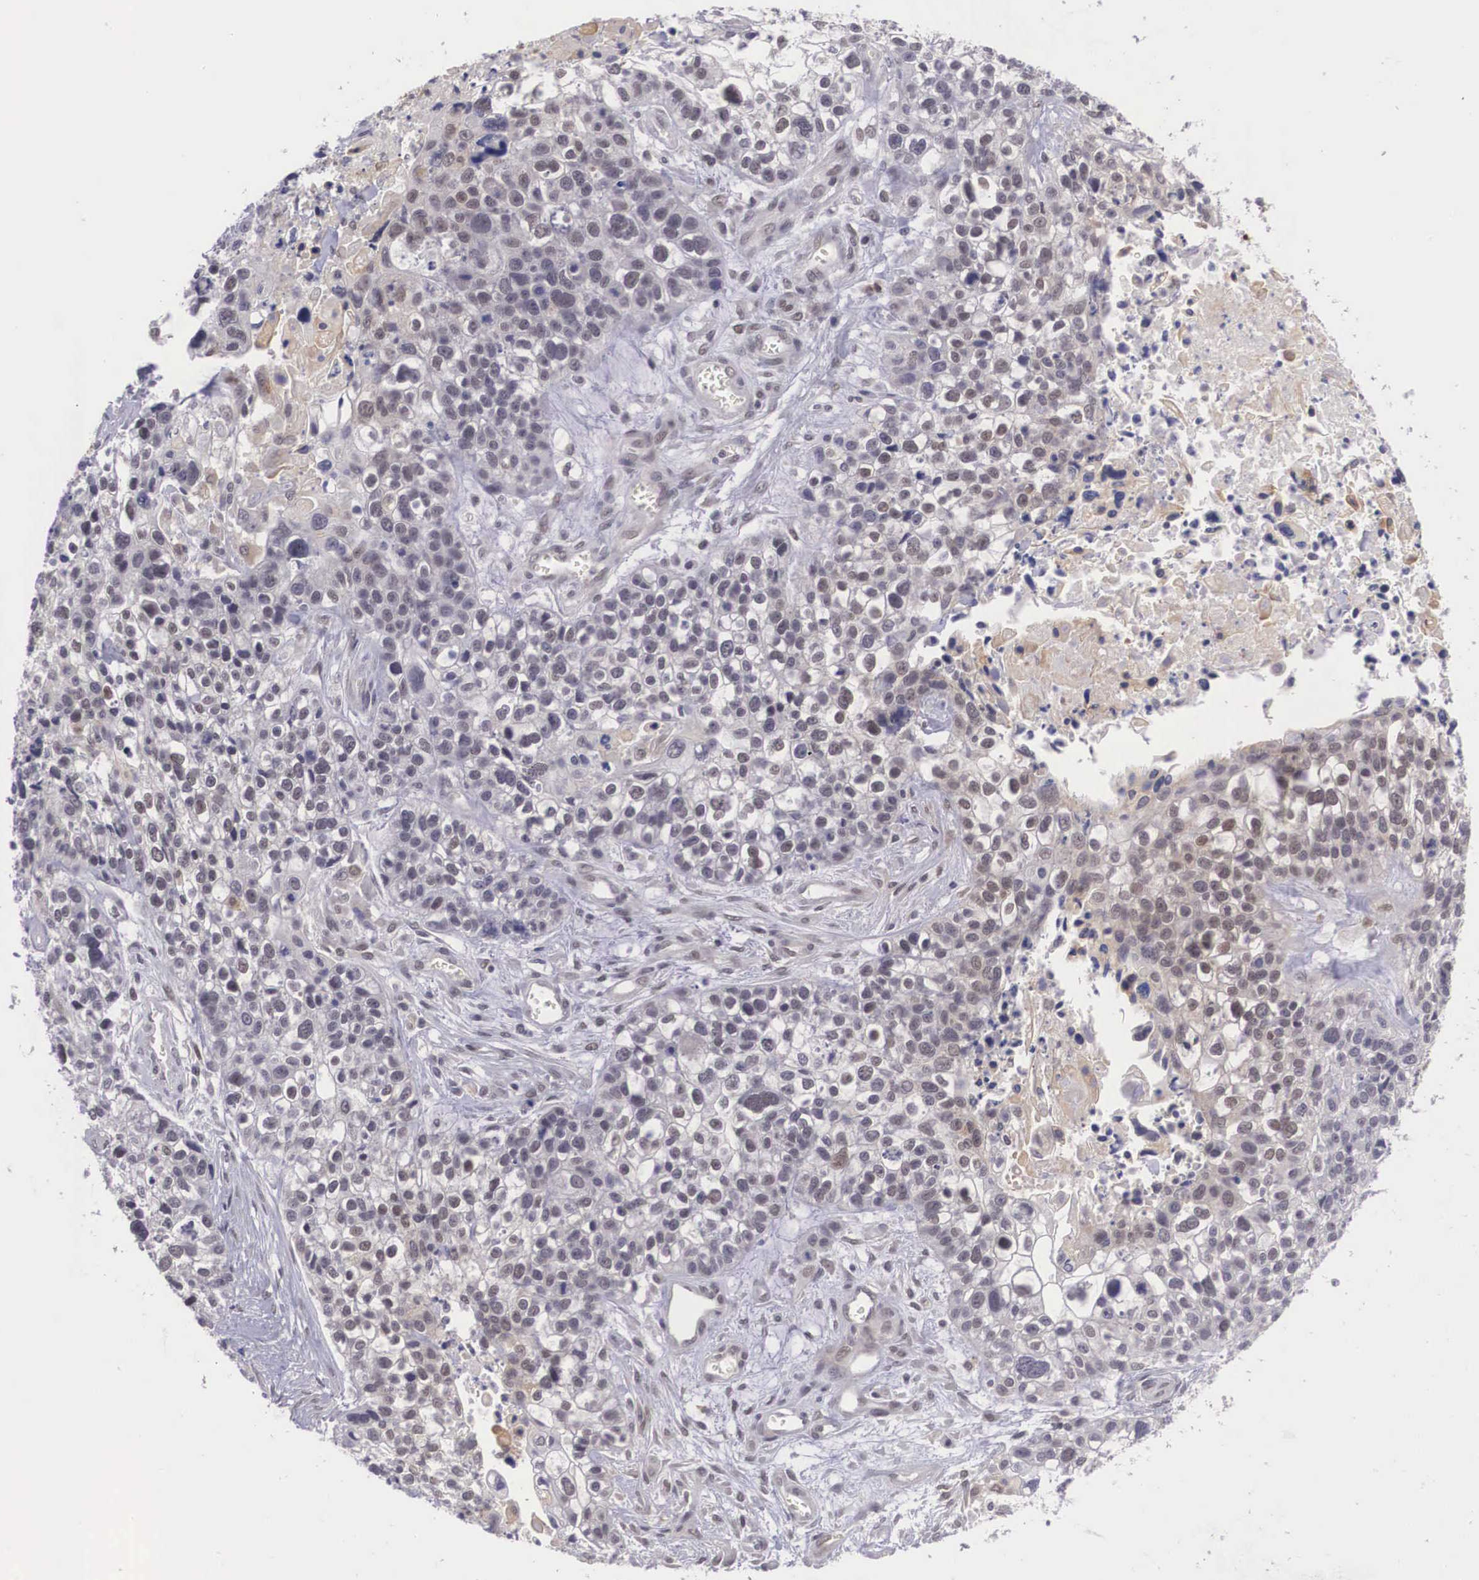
{"staining": {"intensity": "weak", "quantity": "25%-75%", "location": "cytoplasmic/membranous,nuclear"}, "tissue": "lung cancer", "cell_type": "Tumor cells", "image_type": "cancer", "snomed": [{"axis": "morphology", "description": "Squamous cell carcinoma, NOS"}, {"axis": "topography", "description": "Lymph node"}, {"axis": "topography", "description": "Lung"}], "caption": "Human lung cancer stained with a brown dye demonstrates weak cytoplasmic/membranous and nuclear positive expression in about 25%-75% of tumor cells.", "gene": "NINL", "patient": {"sex": "male", "age": 74}}